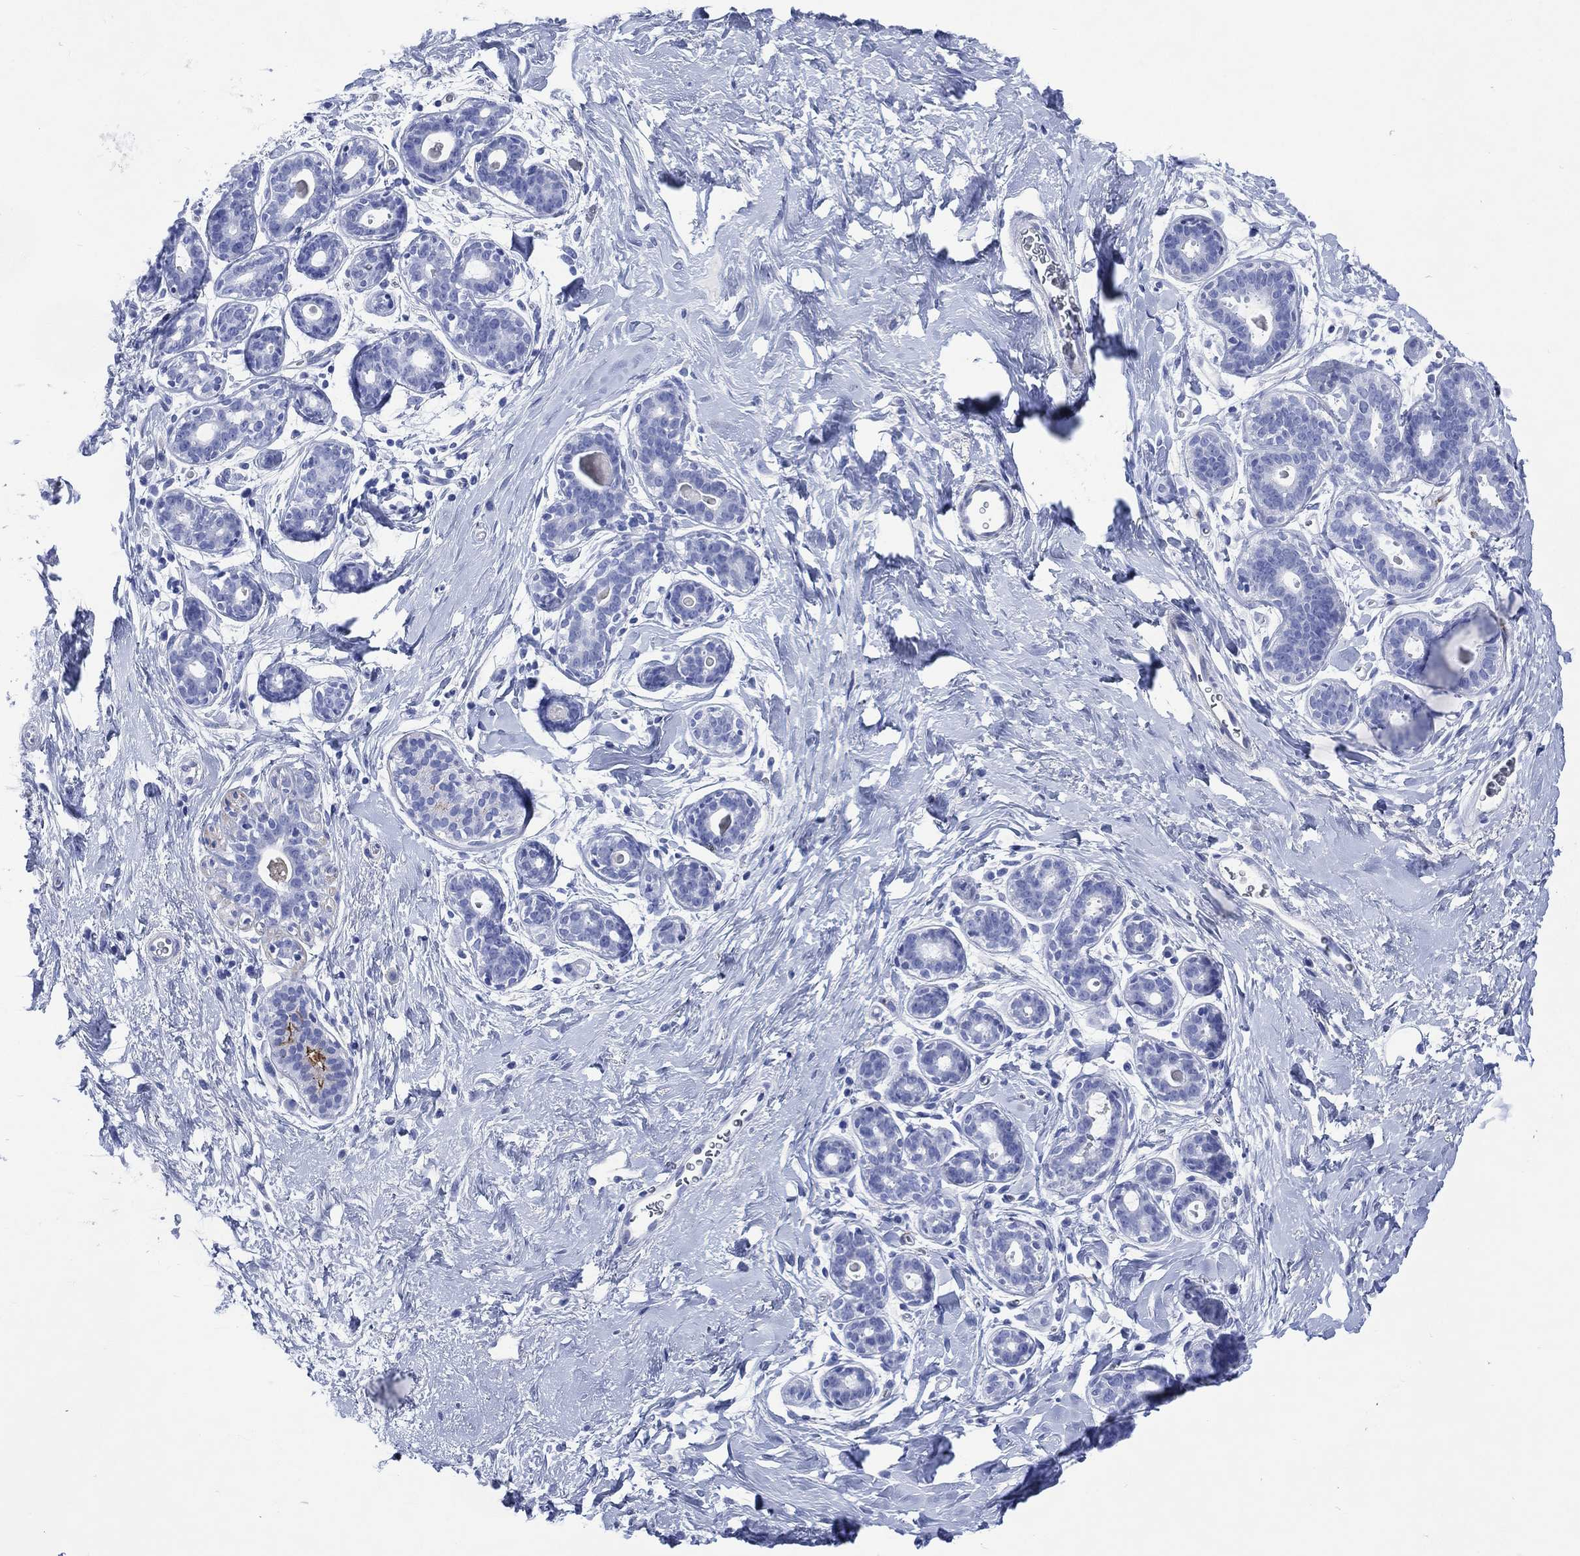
{"staining": {"intensity": "negative", "quantity": "none", "location": "none"}, "tissue": "breast", "cell_type": "Adipocytes", "image_type": "normal", "snomed": [{"axis": "morphology", "description": "Normal tissue, NOS"}, {"axis": "topography", "description": "Breast"}], "caption": "Breast was stained to show a protein in brown. There is no significant staining in adipocytes. Nuclei are stained in blue.", "gene": "SHCBP1L", "patient": {"sex": "female", "age": 43}}